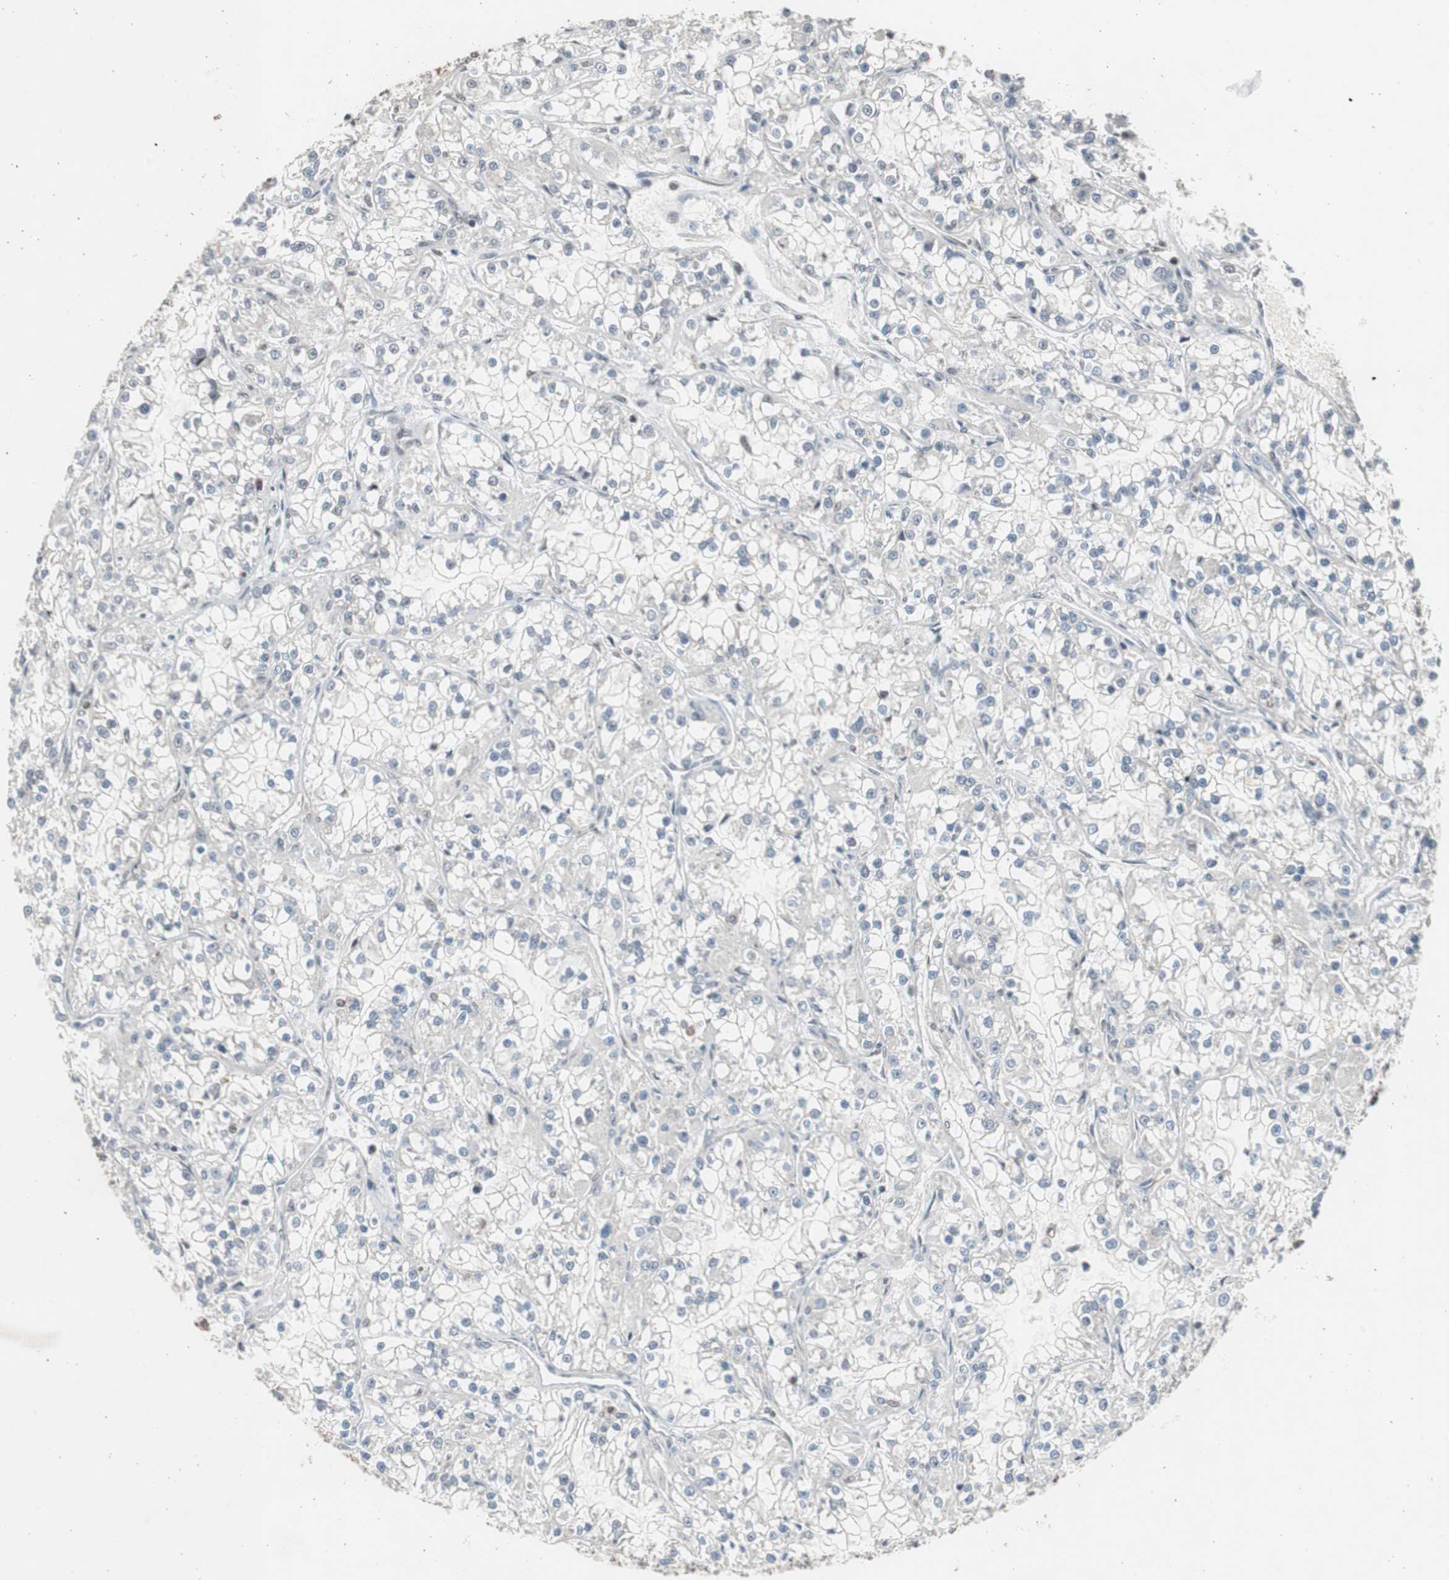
{"staining": {"intensity": "negative", "quantity": "none", "location": "none"}, "tissue": "renal cancer", "cell_type": "Tumor cells", "image_type": "cancer", "snomed": [{"axis": "morphology", "description": "Adenocarcinoma, NOS"}, {"axis": "topography", "description": "Kidney"}], "caption": "Tumor cells show no significant protein positivity in renal adenocarcinoma.", "gene": "RPA1", "patient": {"sex": "female", "age": 52}}